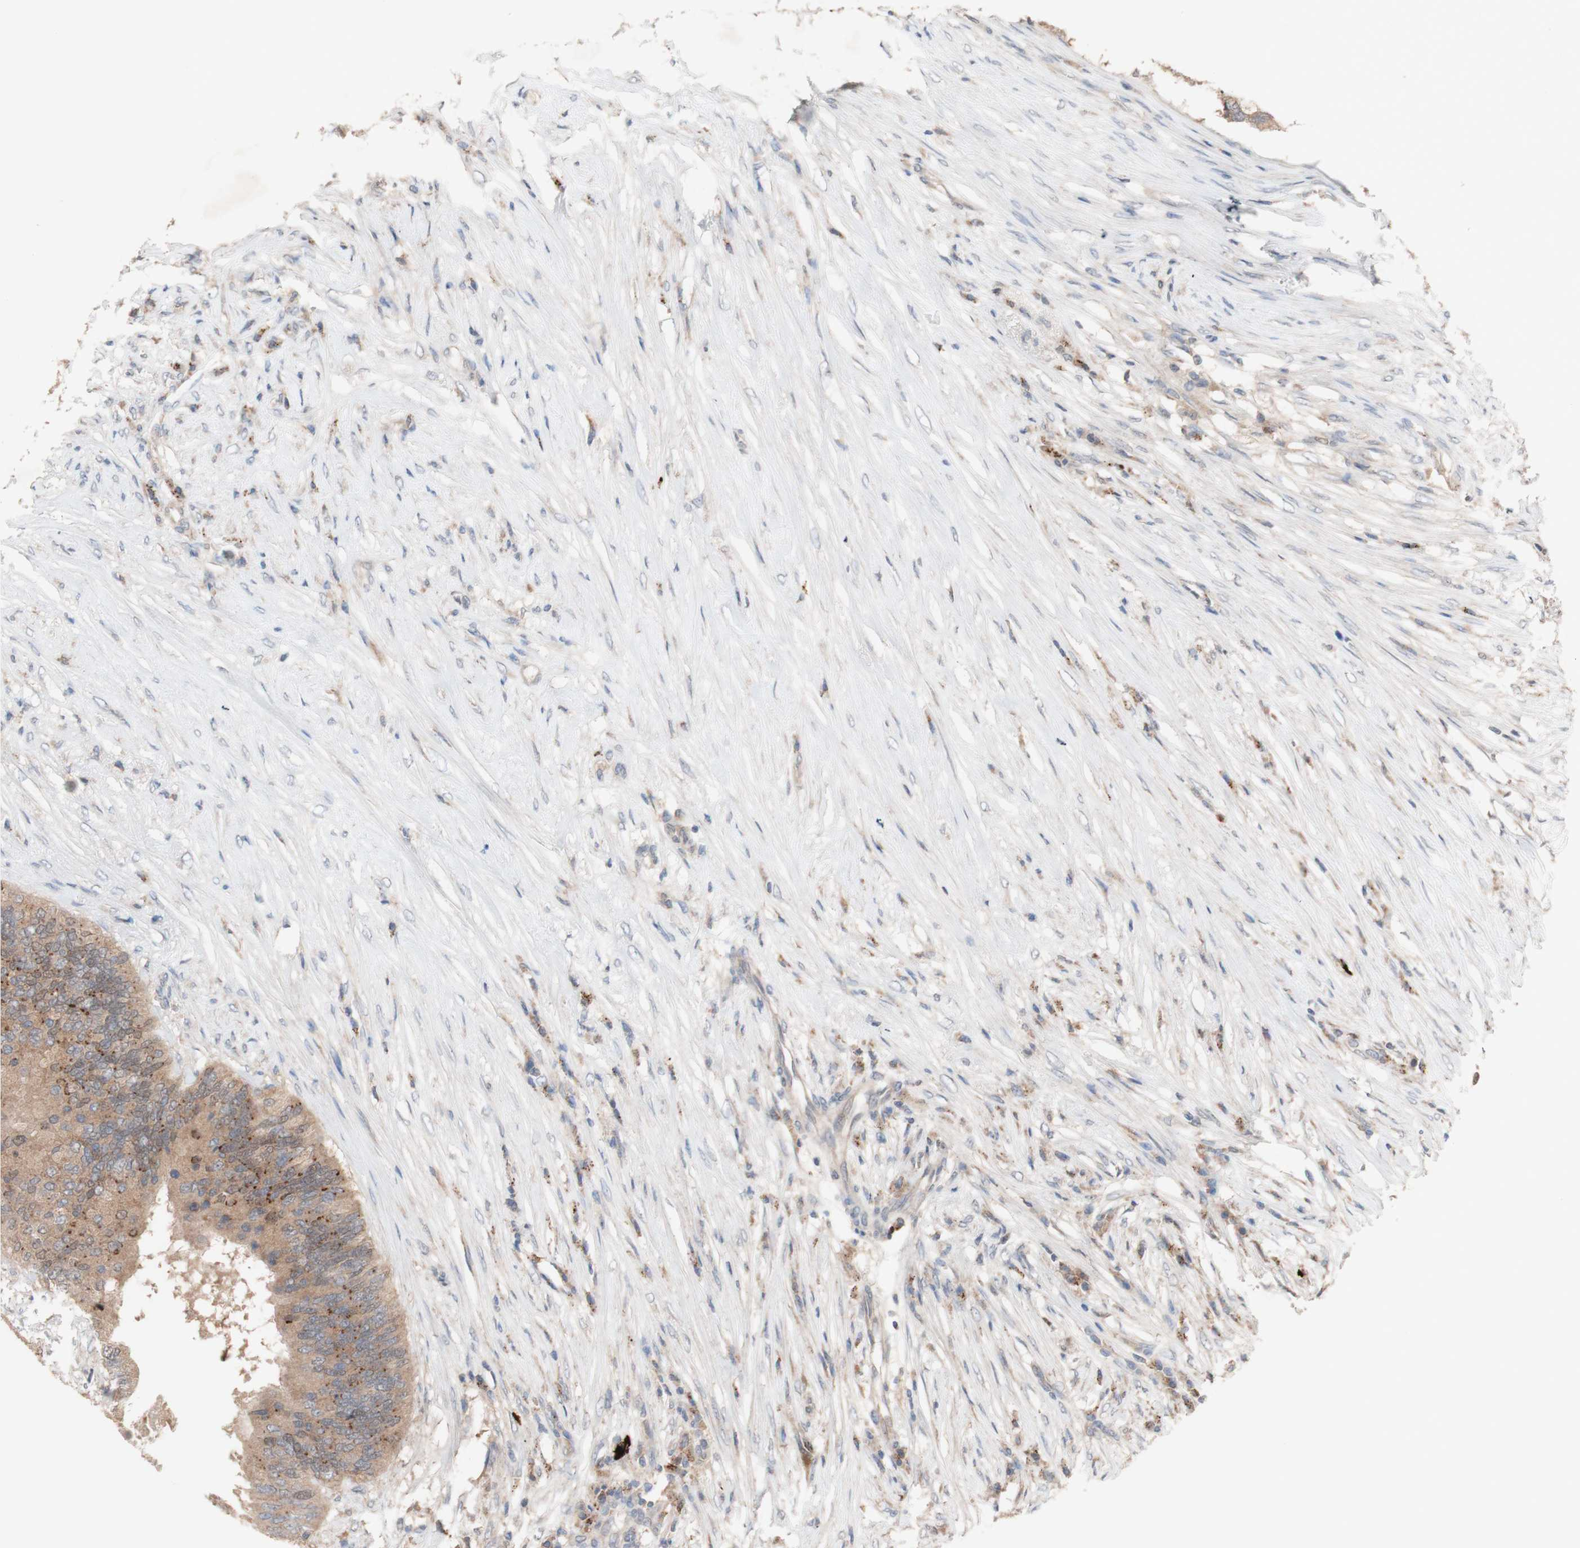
{"staining": {"intensity": "moderate", "quantity": ">75%", "location": "cytoplasmic/membranous"}, "tissue": "colorectal cancer", "cell_type": "Tumor cells", "image_type": "cancer", "snomed": [{"axis": "morphology", "description": "Adenocarcinoma, NOS"}, {"axis": "topography", "description": "Colon"}], "caption": "Immunohistochemical staining of colorectal adenocarcinoma displays moderate cytoplasmic/membranous protein staining in about >75% of tumor cells.", "gene": "PEX2", "patient": {"sex": "male", "age": 71}}